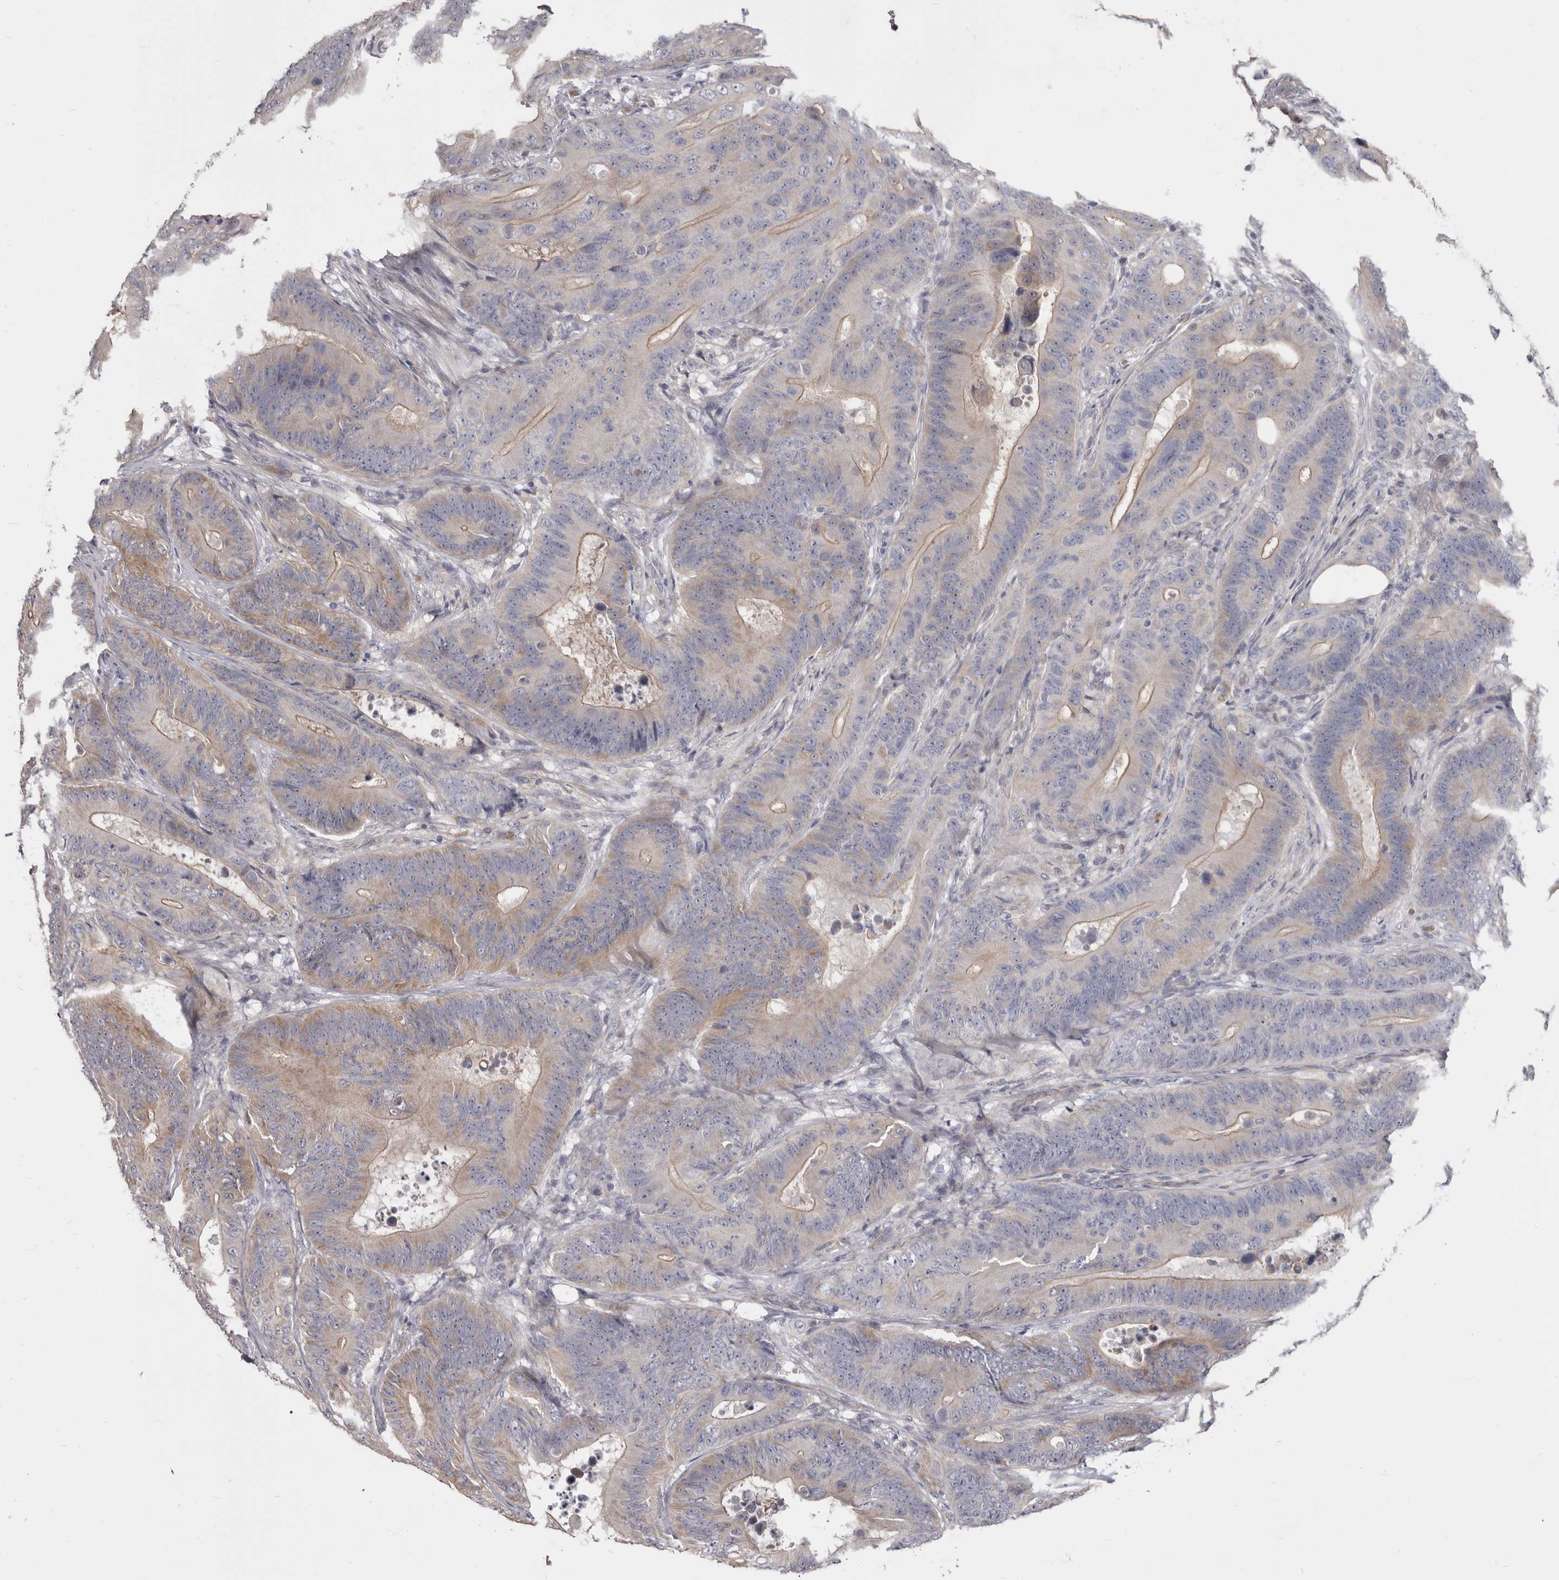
{"staining": {"intensity": "weak", "quantity": "25%-75%", "location": "cytoplasmic/membranous"}, "tissue": "colorectal cancer", "cell_type": "Tumor cells", "image_type": "cancer", "snomed": [{"axis": "morphology", "description": "Adenocarcinoma, NOS"}, {"axis": "topography", "description": "Colon"}], "caption": "A high-resolution micrograph shows IHC staining of colorectal adenocarcinoma, which displays weak cytoplasmic/membranous expression in approximately 25%-75% of tumor cells.", "gene": "FMO2", "patient": {"sex": "male", "age": 83}}